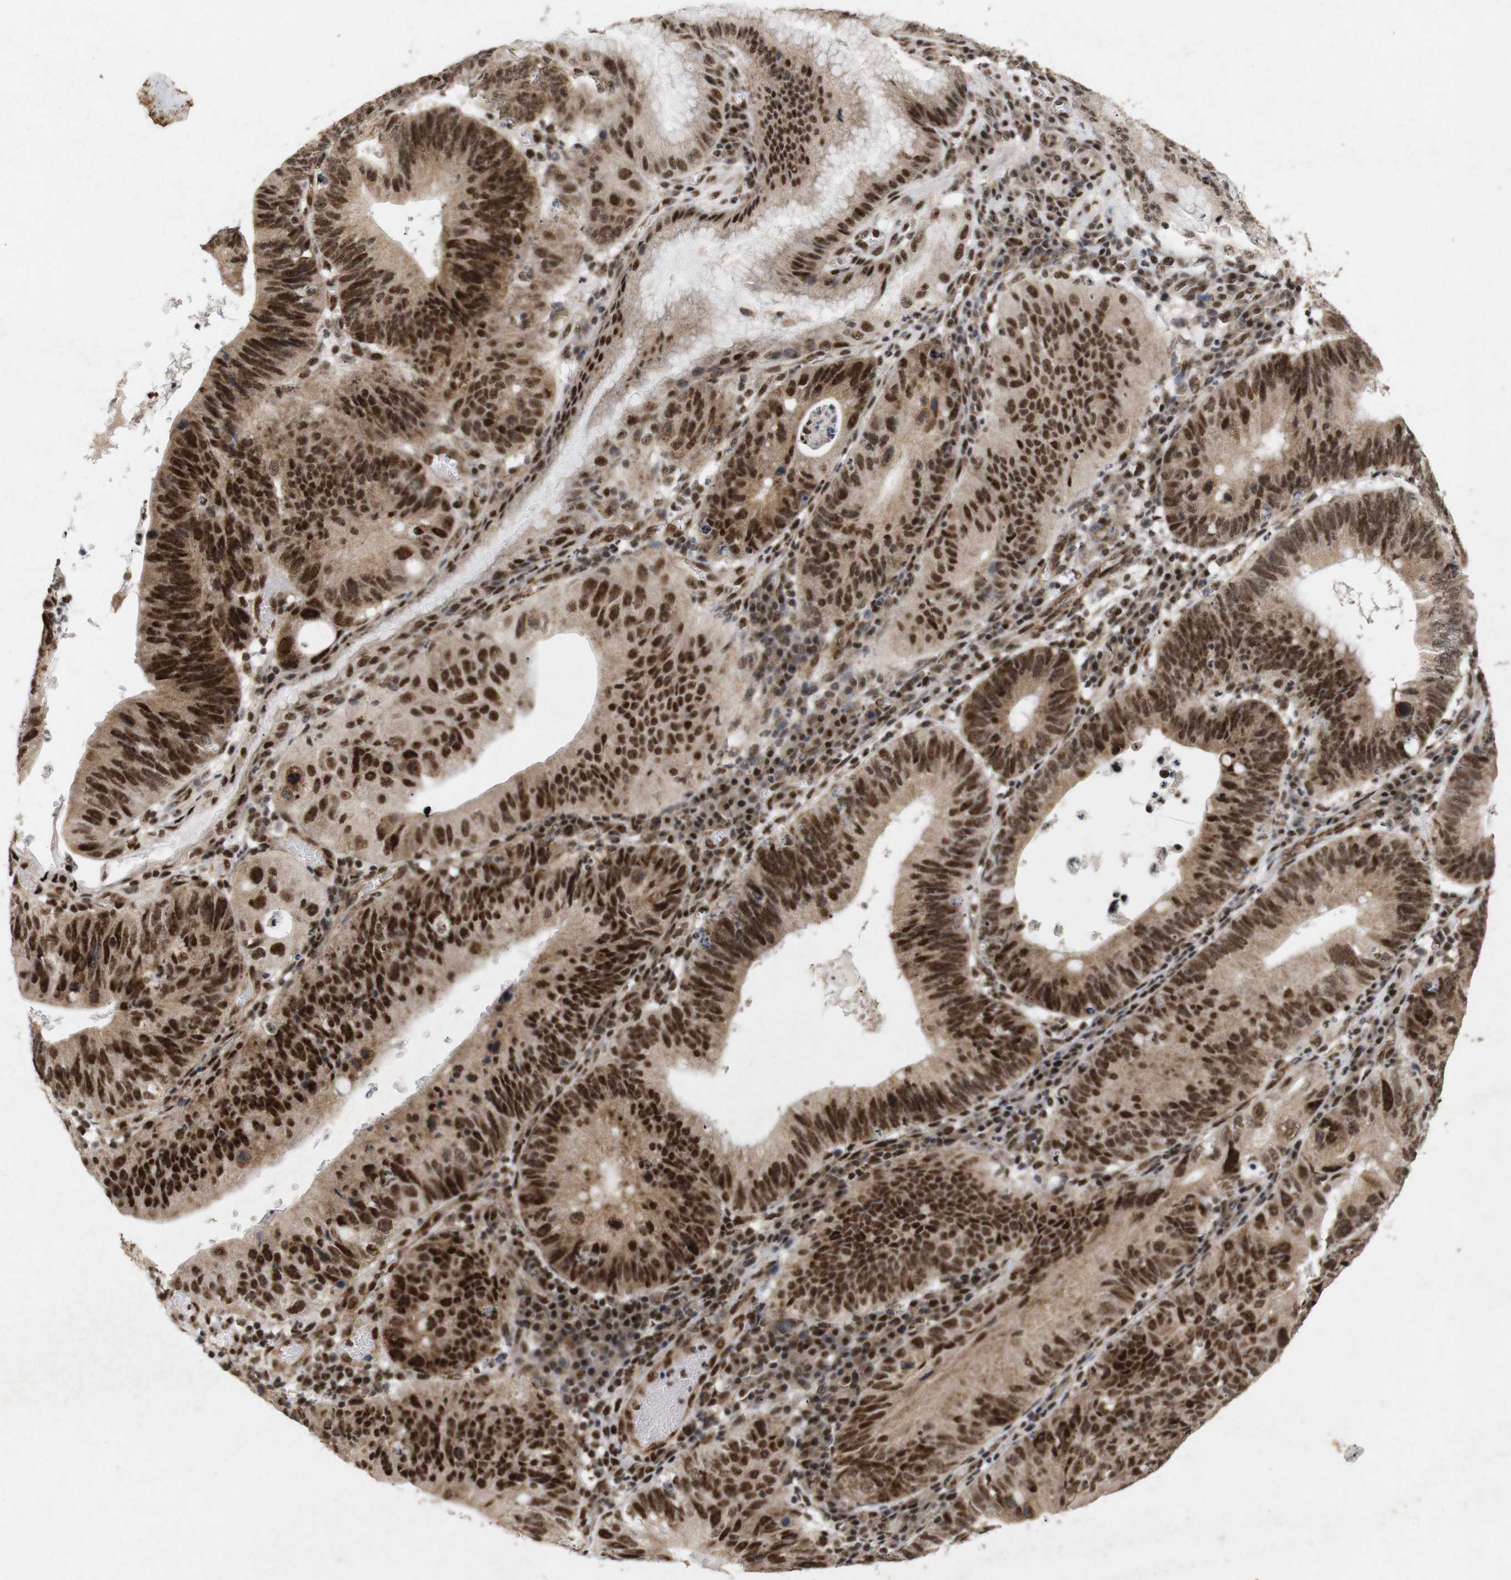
{"staining": {"intensity": "strong", "quantity": ">75%", "location": "cytoplasmic/membranous,nuclear"}, "tissue": "stomach cancer", "cell_type": "Tumor cells", "image_type": "cancer", "snomed": [{"axis": "morphology", "description": "Adenocarcinoma, NOS"}, {"axis": "topography", "description": "Stomach"}], "caption": "Immunohistochemical staining of human stomach cancer shows strong cytoplasmic/membranous and nuclear protein positivity in approximately >75% of tumor cells. The protein of interest is shown in brown color, while the nuclei are stained blue.", "gene": "PYM1", "patient": {"sex": "male", "age": 59}}